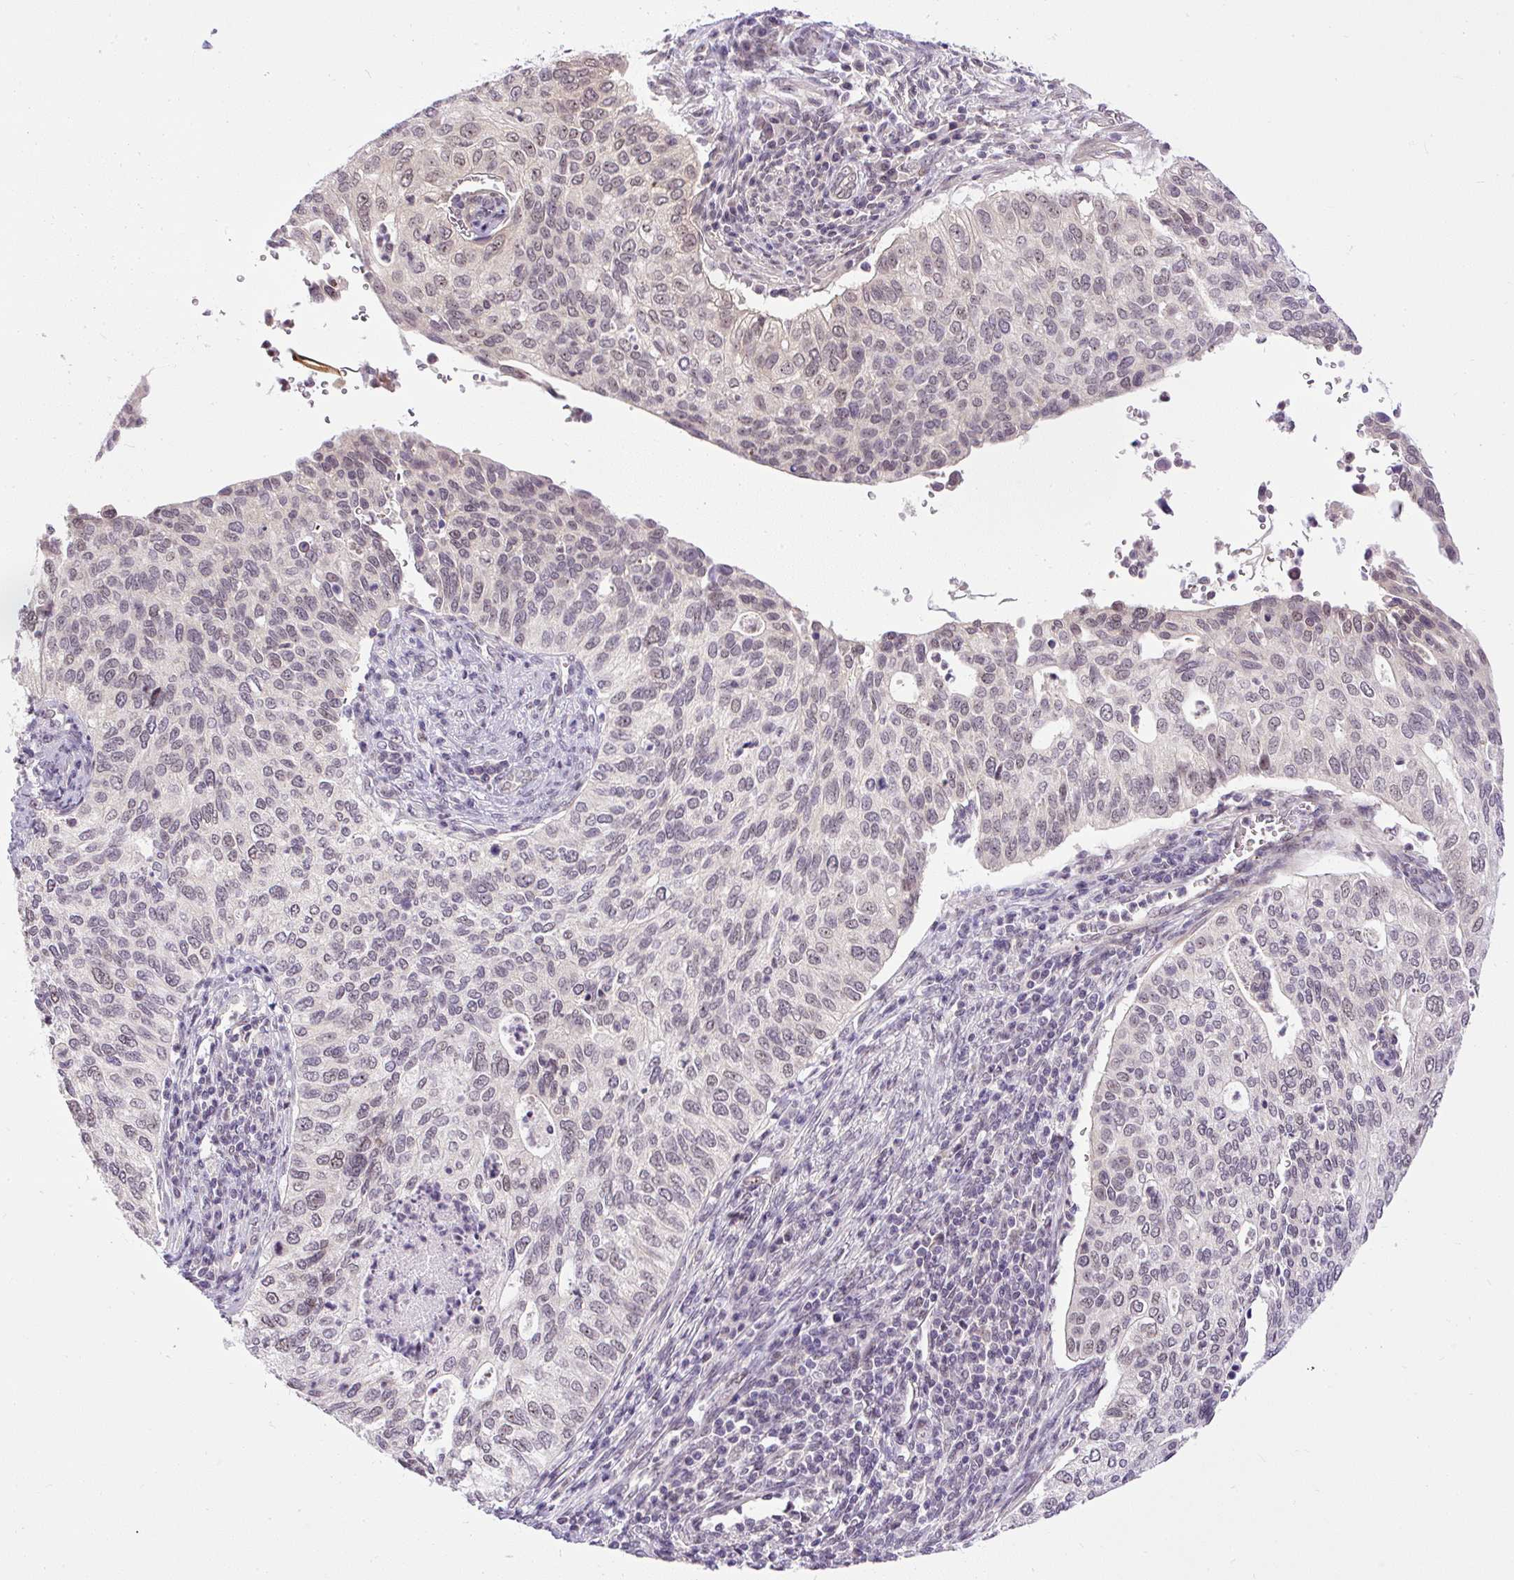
{"staining": {"intensity": "weak", "quantity": "25%-75%", "location": "nuclear"}, "tissue": "cervical cancer", "cell_type": "Tumor cells", "image_type": "cancer", "snomed": [{"axis": "morphology", "description": "Squamous cell carcinoma, NOS"}, {"axis": "topography", "description": "Cervix"}], "caption": "Protein expression analysis of human cervical squamous cell carcinoma reveals weak nuclear expression in about 25%-75% of tumor cells. The protein of interest is shown in brown color, while the nuclei are stained blue.", "gene": "FAM117B", "patient": {"sex": "female", "age": 38}}